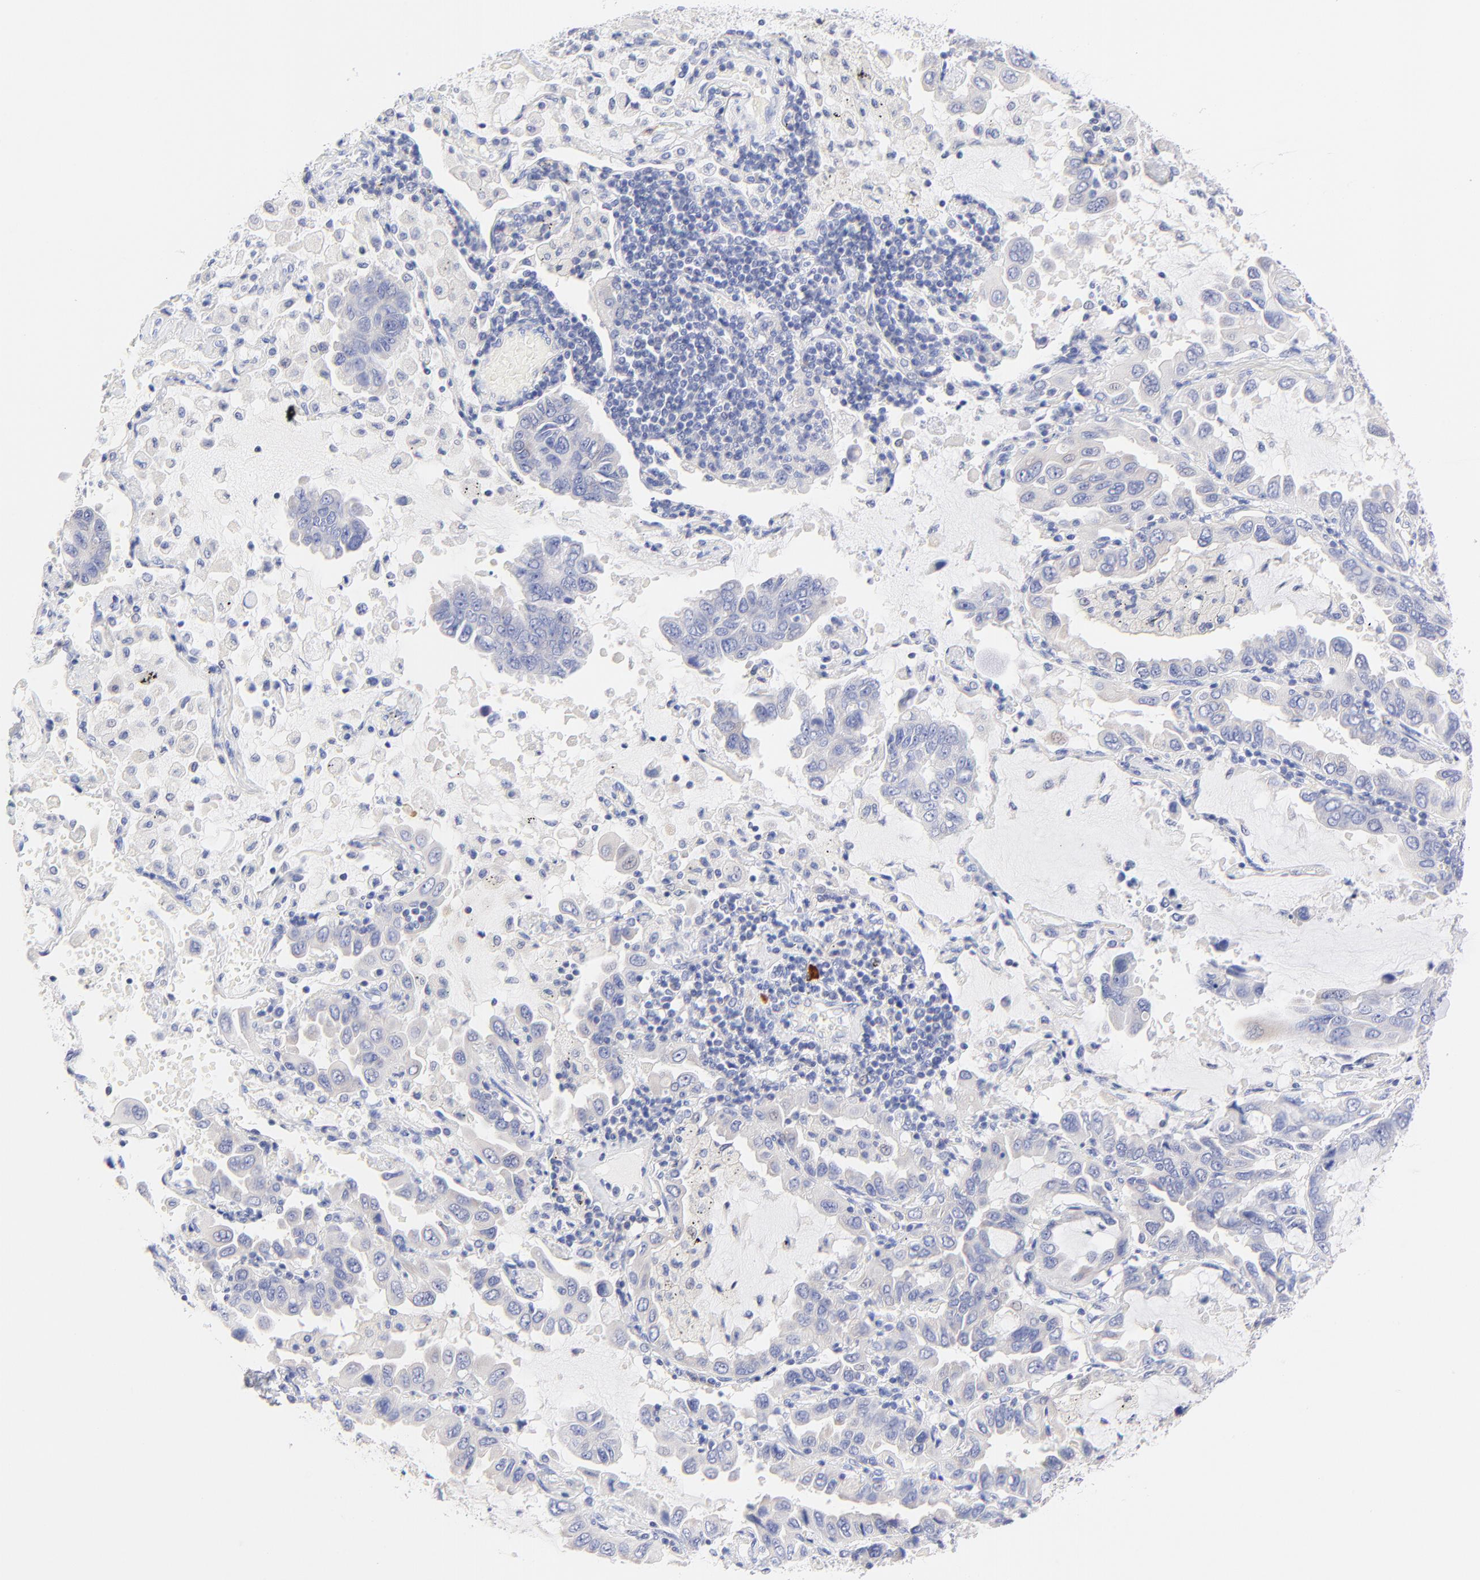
{"staining": {"intensity": "weak", "quantity": "<25%", "location": "cytoplasmic/membranous"}, "tissue": "lung cancer", "cell_type": "Tumor cells", "image_type": "cancer", "snomed": [{"axis": "morphology", "description": "Adenocarcinoma, NOS"}, {"axis": "topography", "description": "Lung"}], "caption": "Tumor cells are negative for protein expression in human adenocarcinoma (lung).", "gene": "EBP", "patient": {"sex": "male", "age": 64}}